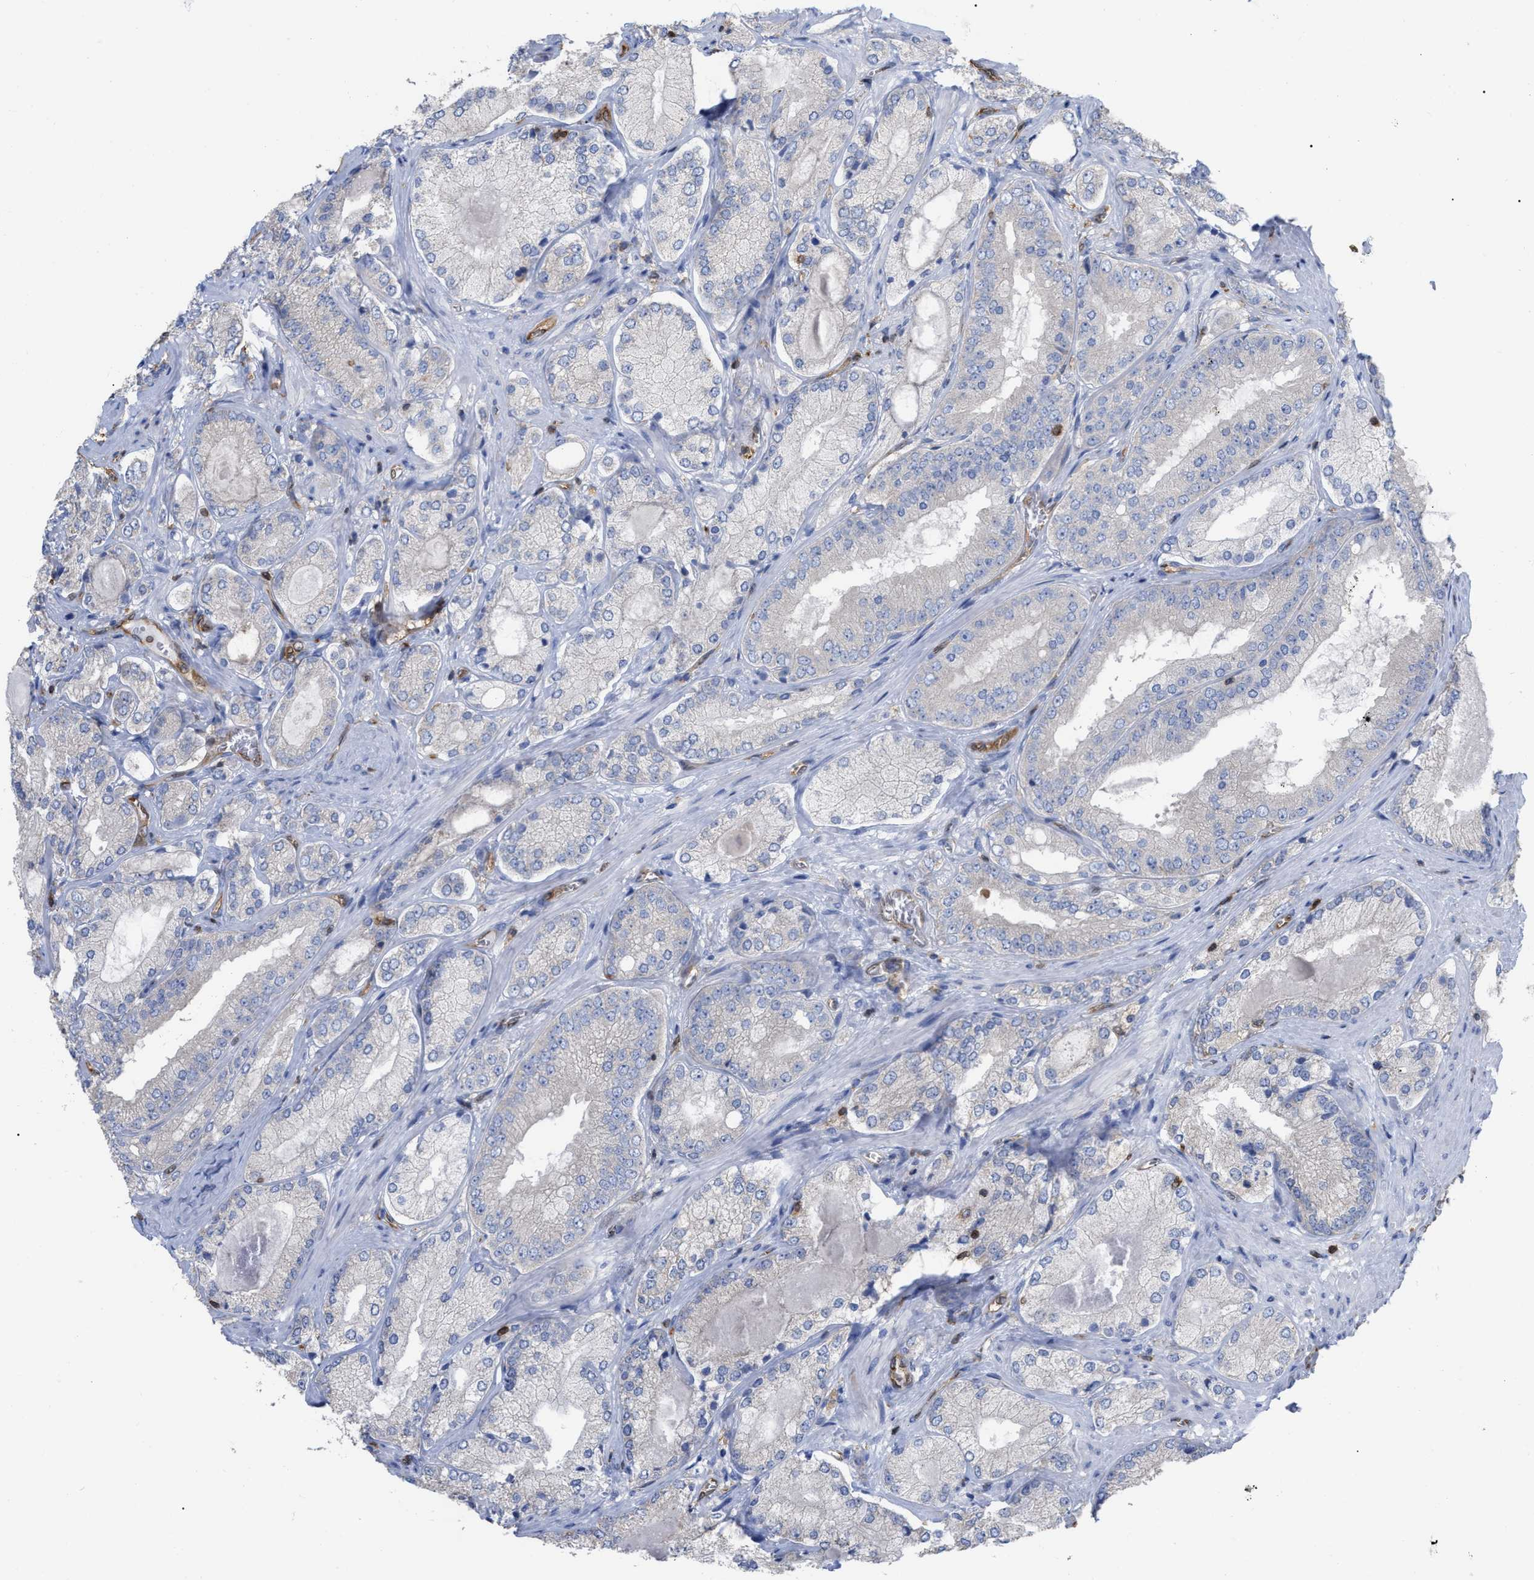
{"staining": {"intensity": "negative", "quantity": "none", "location": "none"}, "tissue": "prostate cancer", "cell_type": "Tumor cells", "image_type": "cancer", "snomed": [{"axis": "morphology", "description": "Adenocarcinoma, Low grade"}, {"axis": "topography", "description": "Prostate"}], "caption": "An immunohistochemistry histopathology image of prostate cancer (adenocarcinoma (low-grade)) is shown. There is no staining in tumor cells of prostate cancer (adenocarcinoma (low-grade)).", "gene": "GIMAP4", "patient": {"sex": "male", "age": 65}}